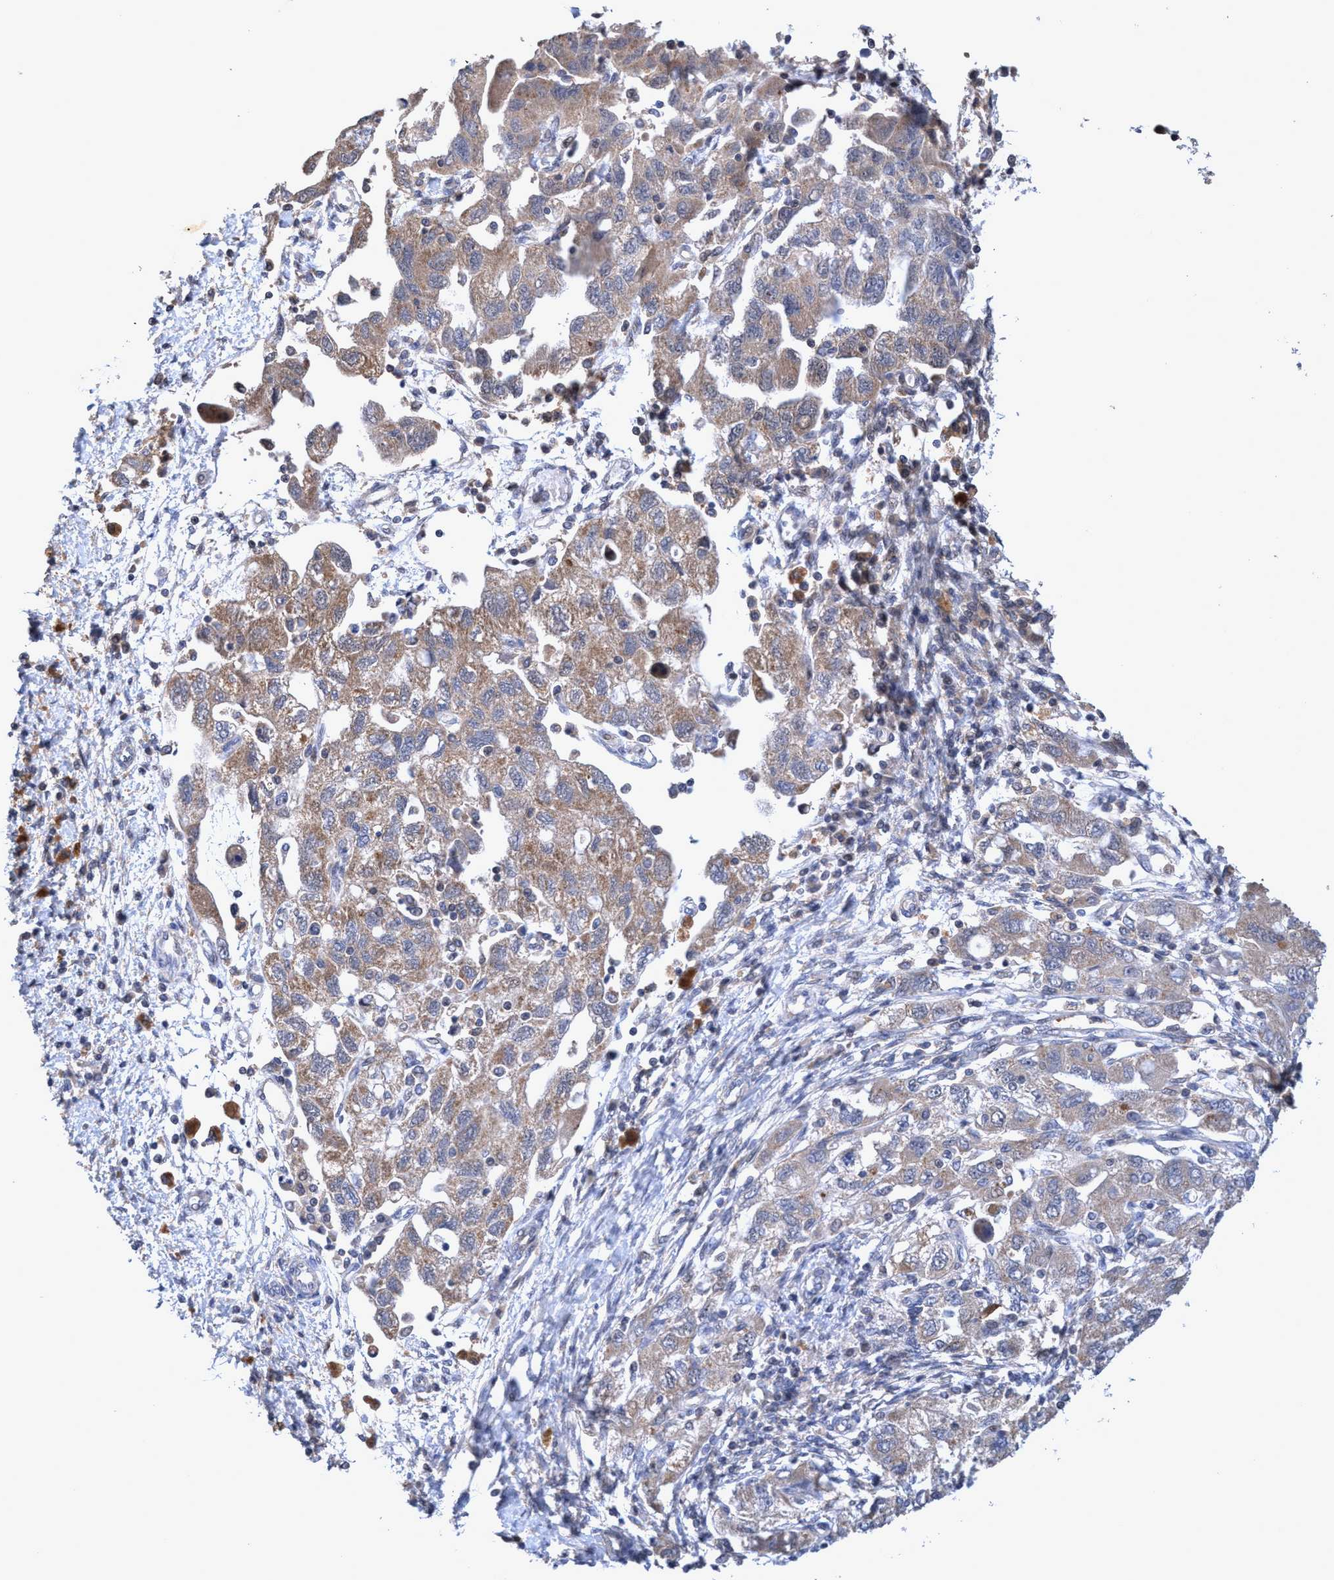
{"staining": {"intensity": "weak", "quantity": ">75%", "location": "cytoplasmic/membranous"}, "tissue": "ovarian cancer", "cell_type": "Tumor cells", "image_type": "cancer", "snomed": [{"axis": "morphology", "description": "Carcinoma, NOS"}, {"axis": "morphology", "description": "Cystadenocarcinoma, serous, NOS"}, {"axis": "topography", "description": "Ovary"}], "caption": "High-power microscopy captured an immunohistochemistry histopathology image of ovarian cancer (serous cystadenocarcinoma), revealing weak cytoplasmic/membranous staining in approximately >75% of tumor cells.", "gene": "ZNF677", "patient": {"sex": "female", "age": 69}}